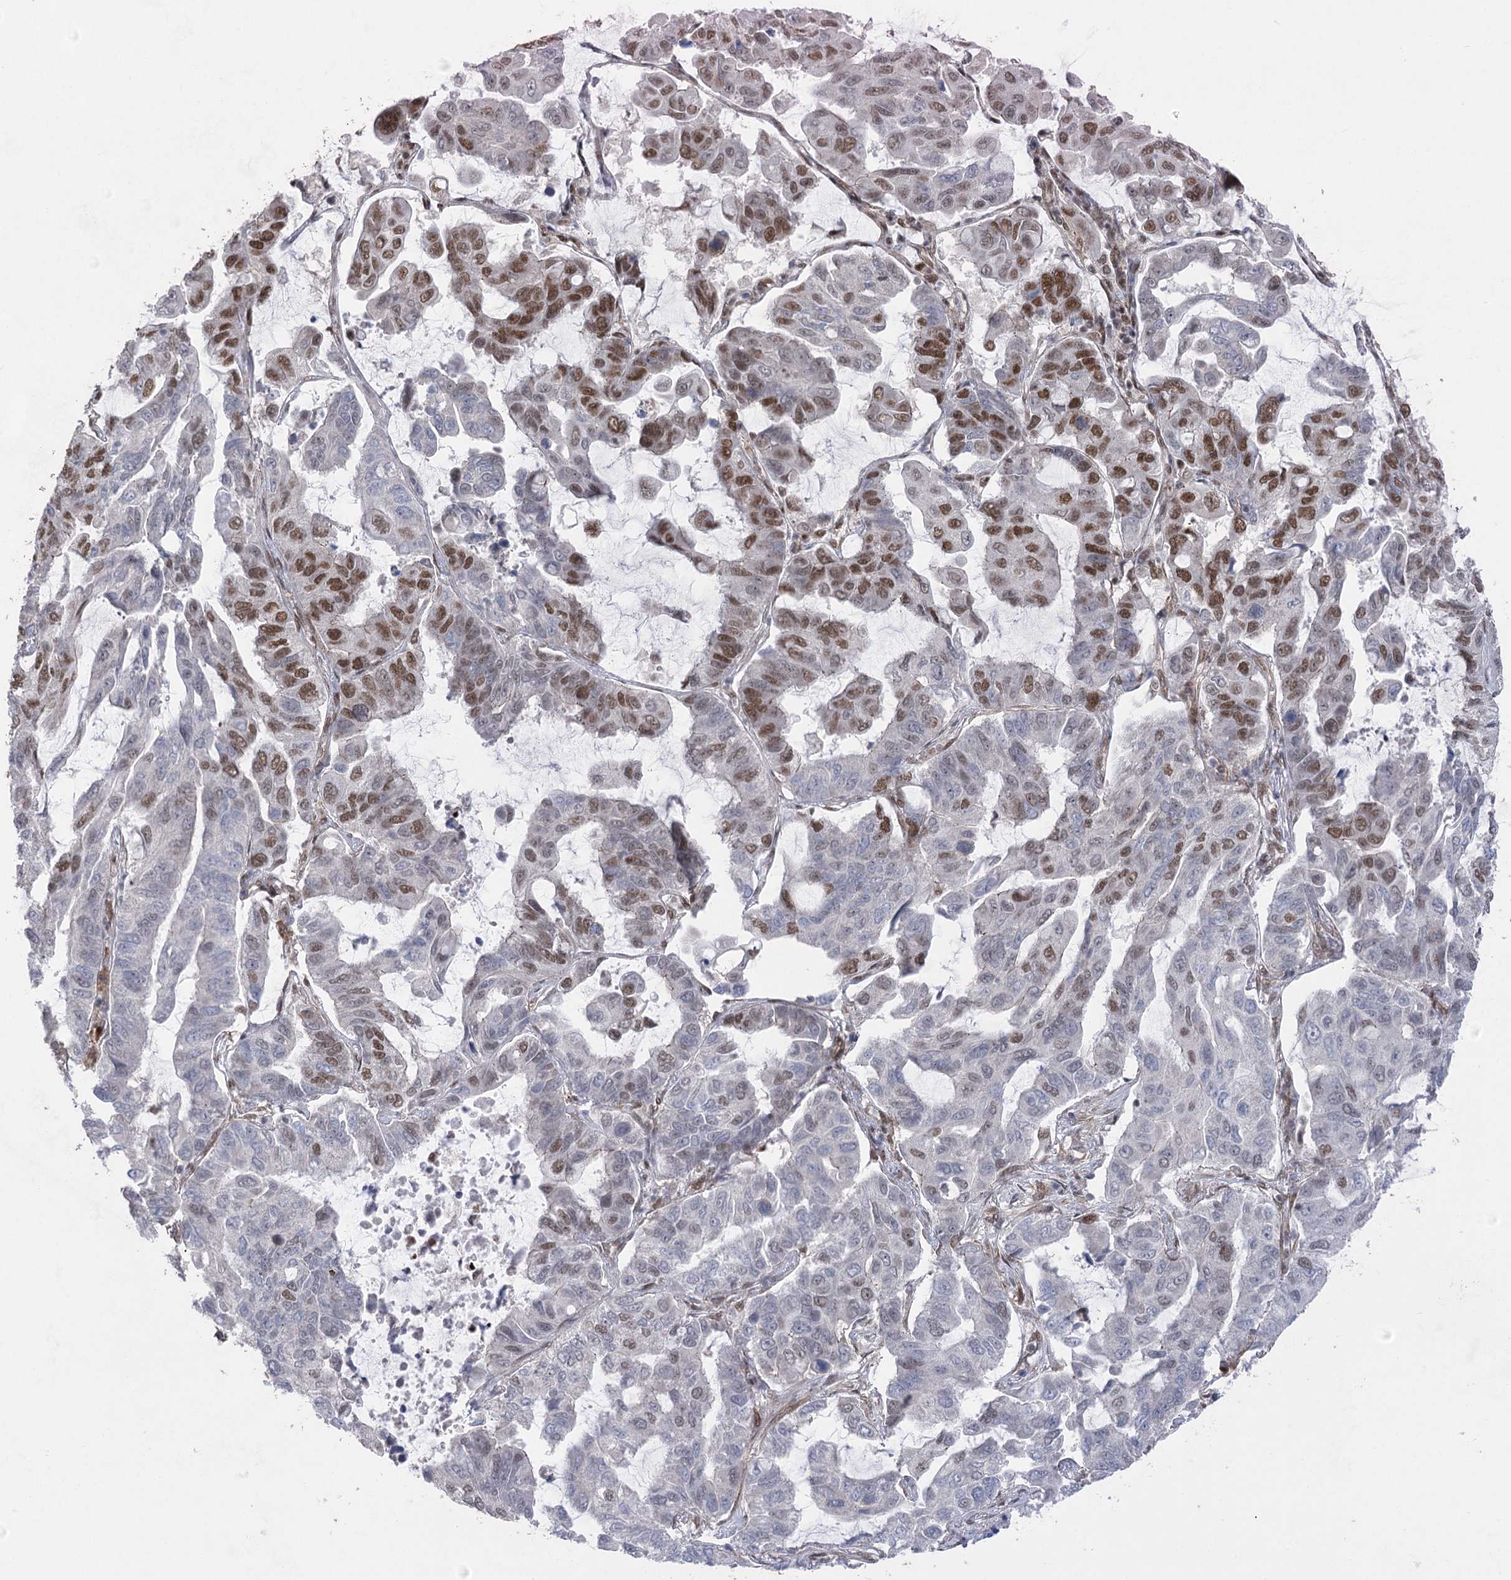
{"staining": {"intensity": "moderate", "quantity": "25%-75%", "location": "nuclear"}, "tissue": "lung cancer", "cell_type": "Tumor cells", "image_type": "cancer", "snomed": [{"axis": "morphology", "description": "Adenocarcinoma, NOS"}, {"axis": "topography", "description": "Lung"}], "caption": "Immunohistochemistry (DAB) staining of lung cancer reveals moderate nuclear protein expression in approximately 25%-75% of tumor cells. The protein is stained brown, and the nuclei are stained in blue (DAB IHC with brightfield microscopy, high magnification).", "gene": "ZCCHC8", "patient": {"sex": "male", "age": 64}}